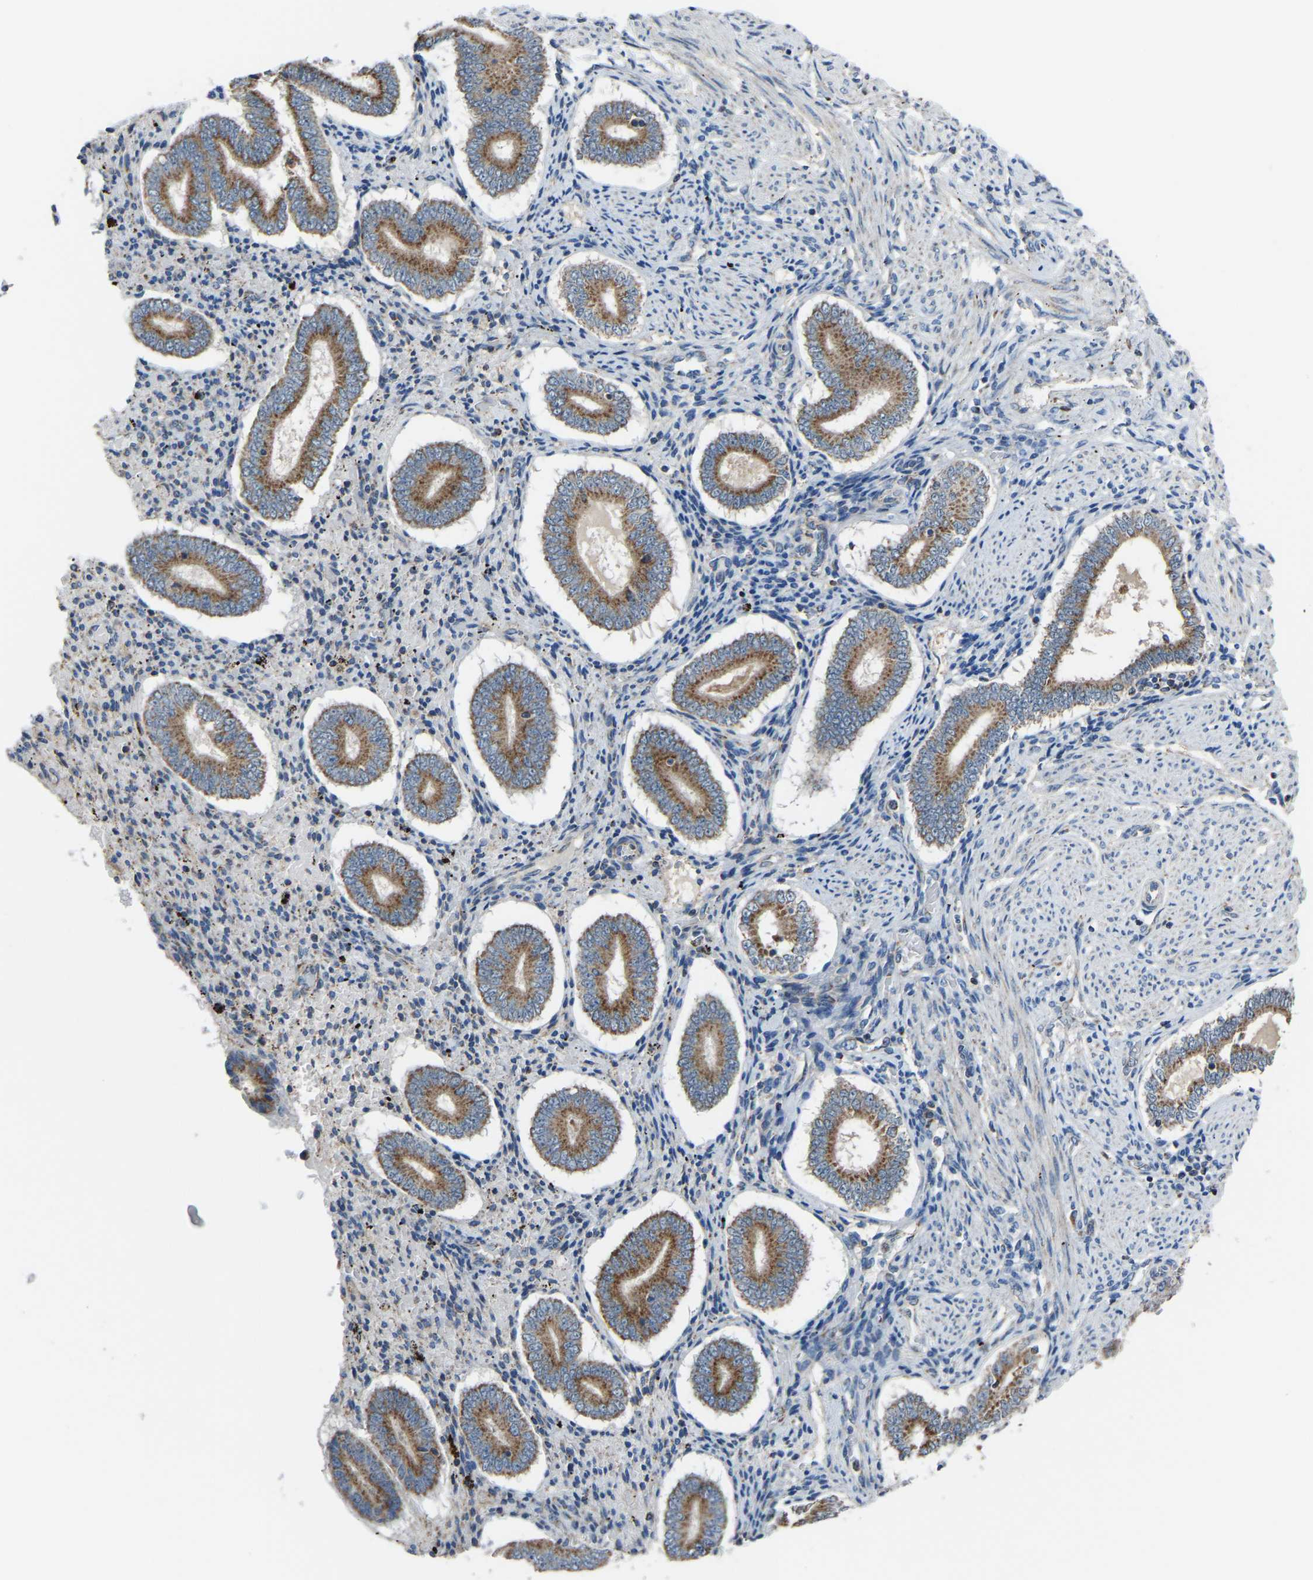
{"staining": {"intensity": "weak", "quantity": "<25%", "location": "cytoplasmic/membranous"}, "tissue": "endometrium", "cell_type": "Cells in endometrial stroma", "image_type": "normal", "snomed": [{"axis": "morphology", "description": "Normal tissue, NOS"}, {"axis": "topography", "description": "Endometrium"}], "caption": "IHC of benign endometrium shows no staining in cells in endometrial stroma.", "gene": "CANT1", "patient": {"sex": "female", "age": 42}}